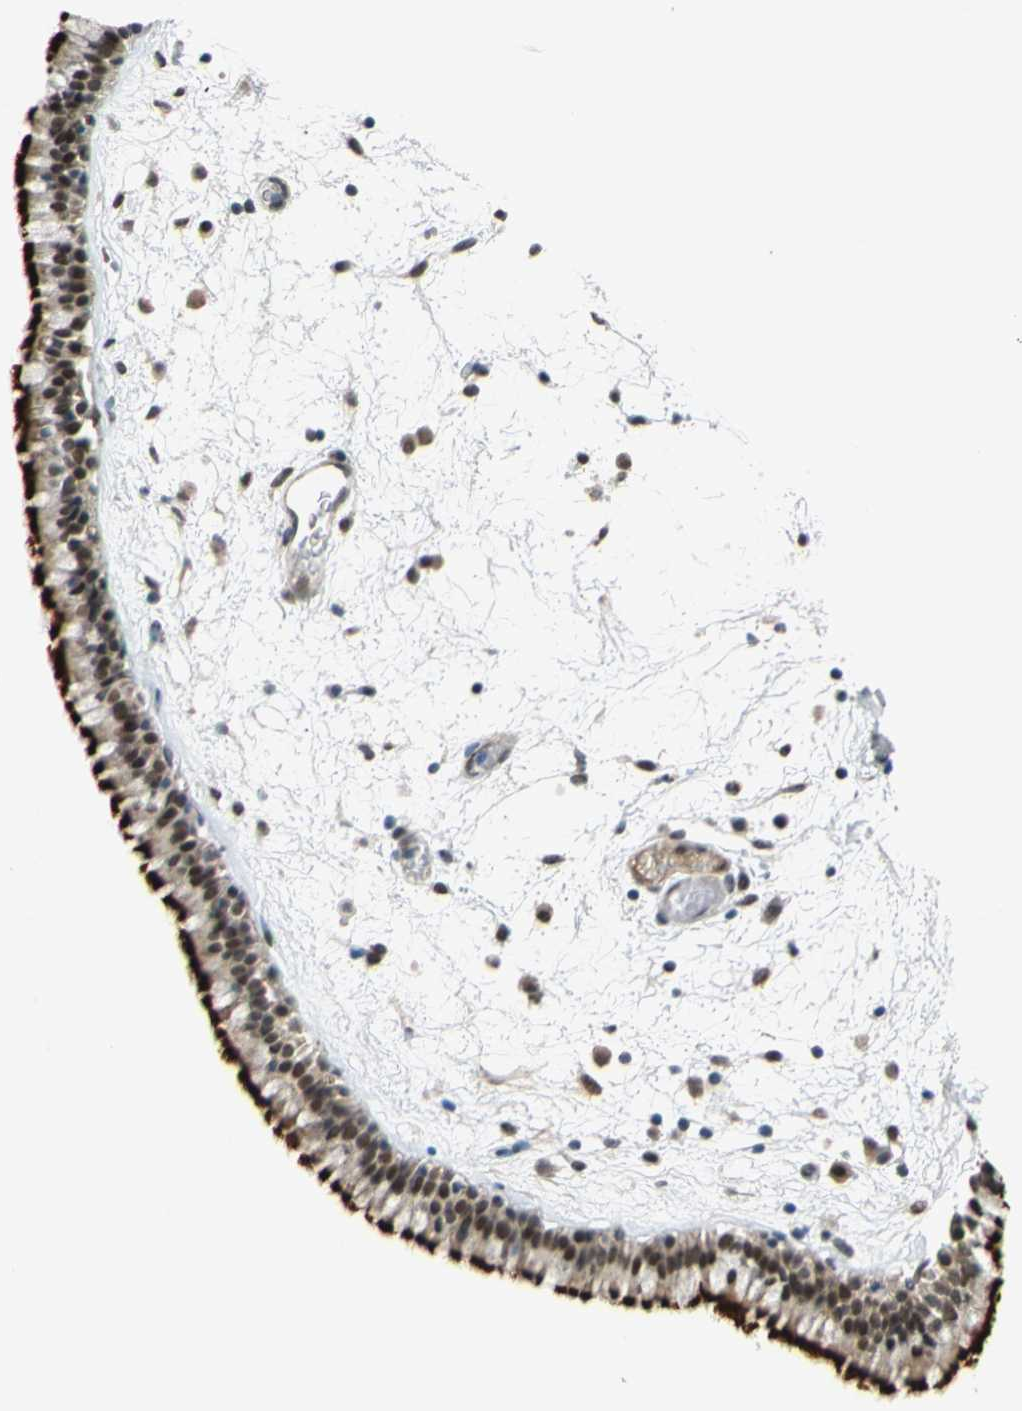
{"staining": {"intensity": "strong", "quantity": ">75%", "location": "cytoplasmic/membranous,nuclear"}, "tissue": "nasopharynx", "cell_type": "Respiratory epithelial cells", "image_type": "normal", "snomed": [{"axis": "morphology", "description": "Normal tissue, NOS"}, {"axis": "morphology", "description": "Inflammation, NOS"}, {"axis": "topography", "description": "Nasopharynx"}], "caption": "Protein expression by immunohistochemistry (IHC) shows strong cytoplasmic/membranous,nuclear expression in about >75% of respiratory epithelial cells in benign nasopharynx.", "gene": "POGZ", "patient": {"sex": "male", "age": 48}}